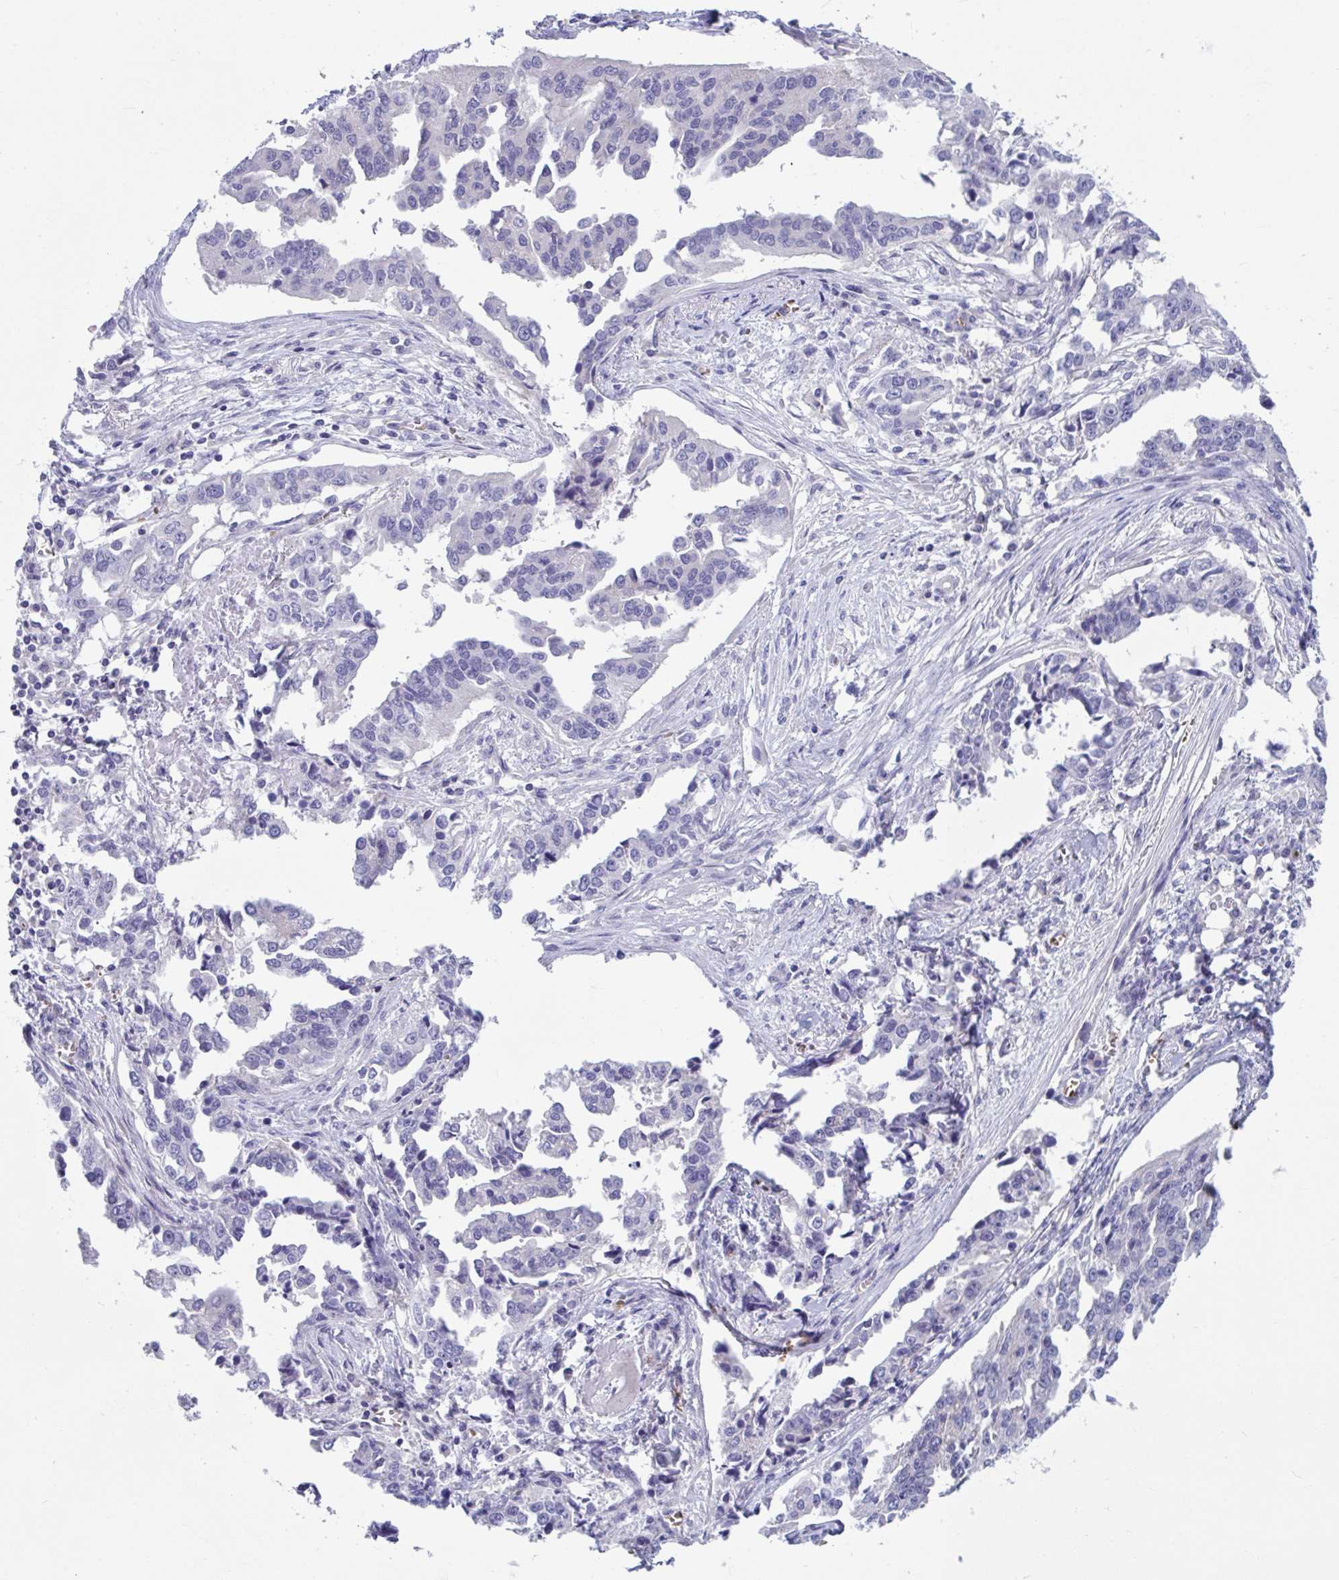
{"staining": {"intensity": "negative", "quantity": "none", "location": "none"}, "tissue": "ovarian cancer", "cell_type": "Tumor cells", "image_type": "cancer", "snomed": [{"axis": "morphology", "description": "Cystadenocarcinoma, serous, NOS"}, {"axis": "topography", "description": "Ovary"}], "caption": "This is an immunohistochemistry (IHC) micrograph of ovarian serous cystadenocarcinoma. There is no expression in tumor cells.", "gene": "TTC30B", "patient": {"sex": "female", "age": 75}}